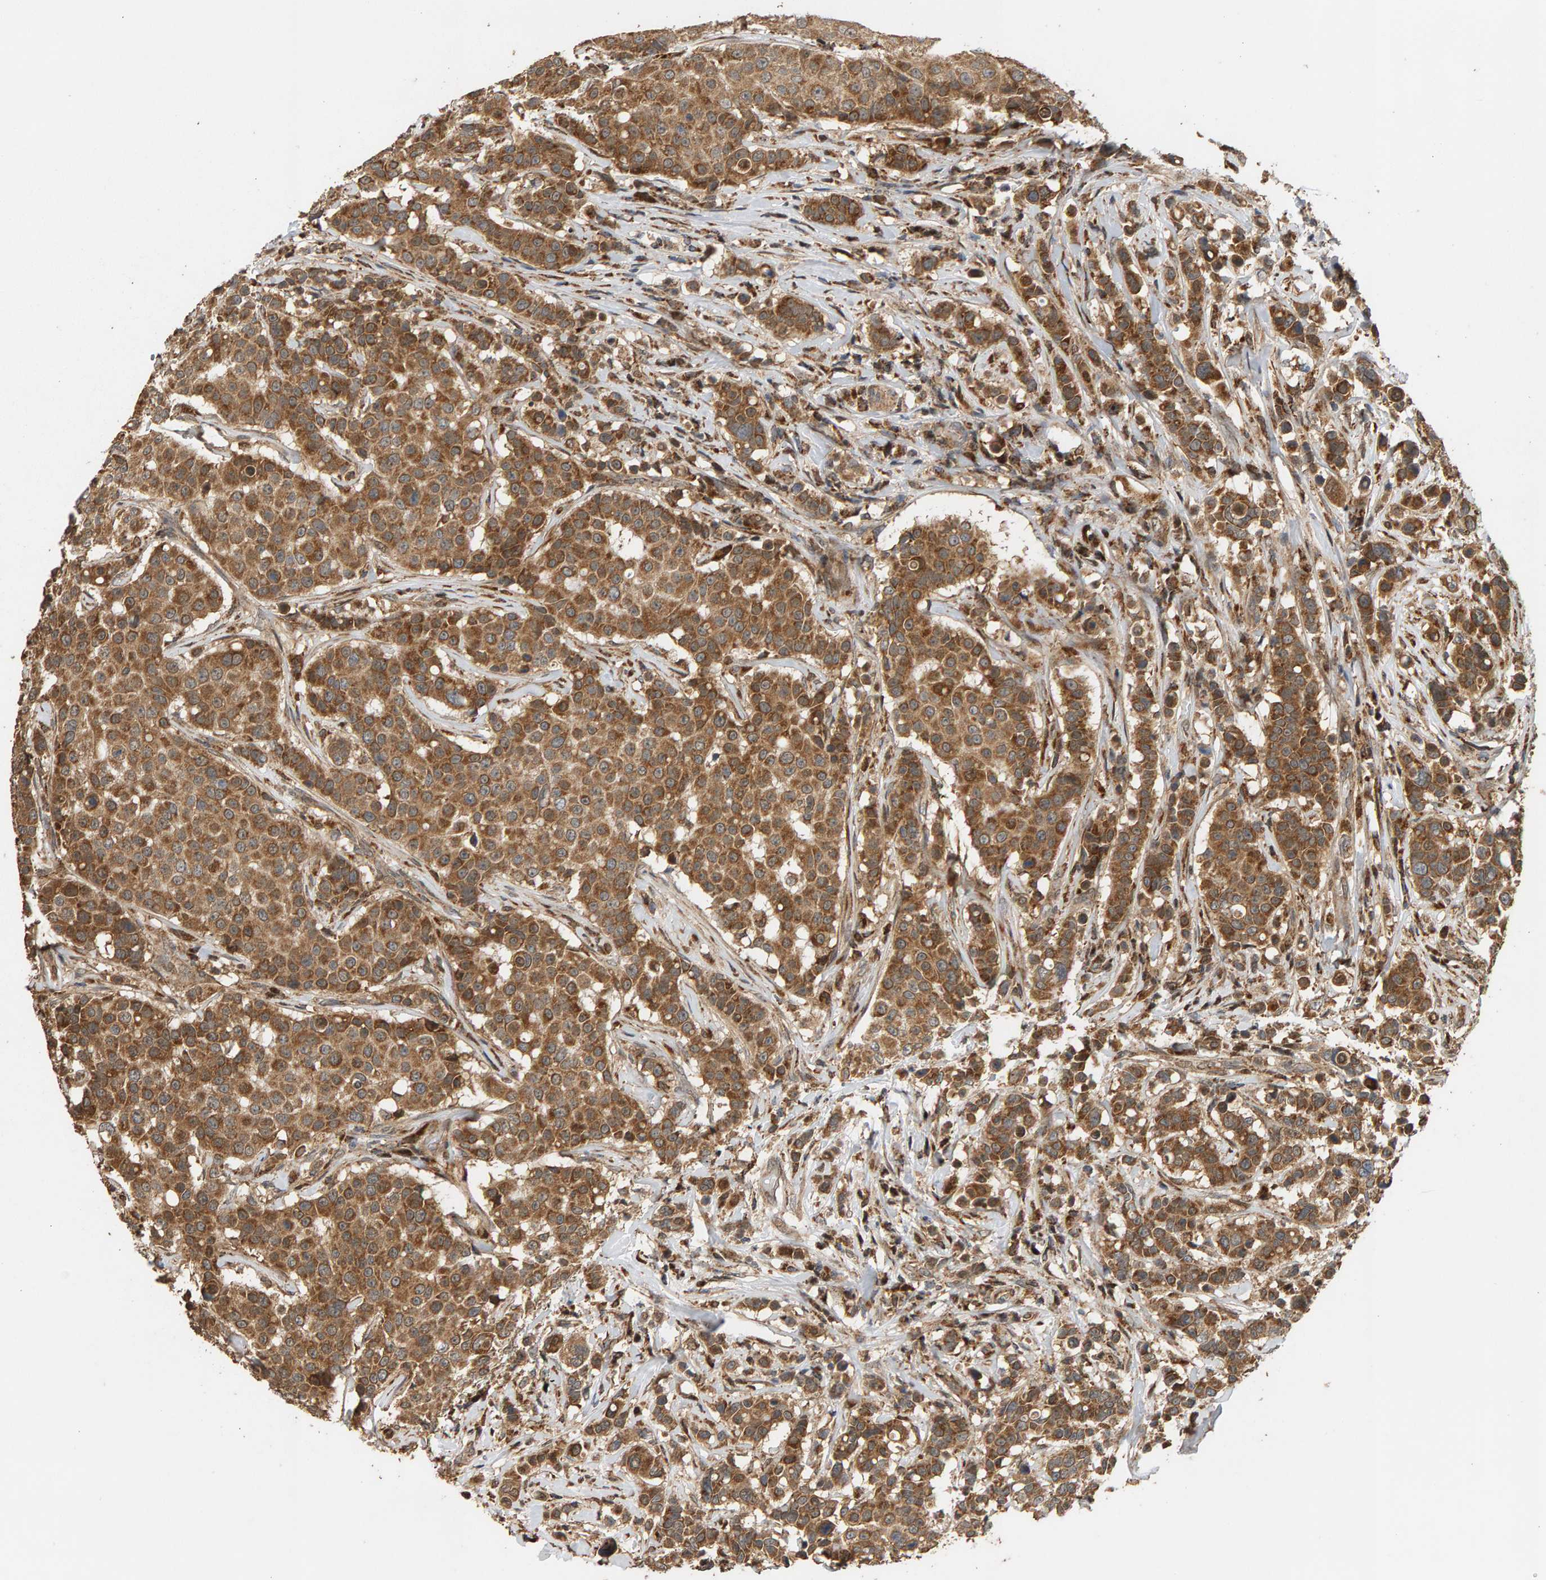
{"staining": {"intensity": "moderate", "quantity": ">75%", "location": "cytoplasmic/membranous"}, "tissue": "breast cancer", "cell_type": "Tumor cells", "image_type": "cancer", "snomed": [{"axis": "morphology", "description": "Duct carcinoma"}, {"axis": "topography", "description": "Breast"}], "caption": "There is medium levels of moderate cytoplasmic/membranous positivity in tumor cells of invasive ductal carcinoma (breast), as demonstrated by immunohistochemical staining (brown color).", "gene": "GSTK1", "patient": {"sex": "female", "age": 27}}